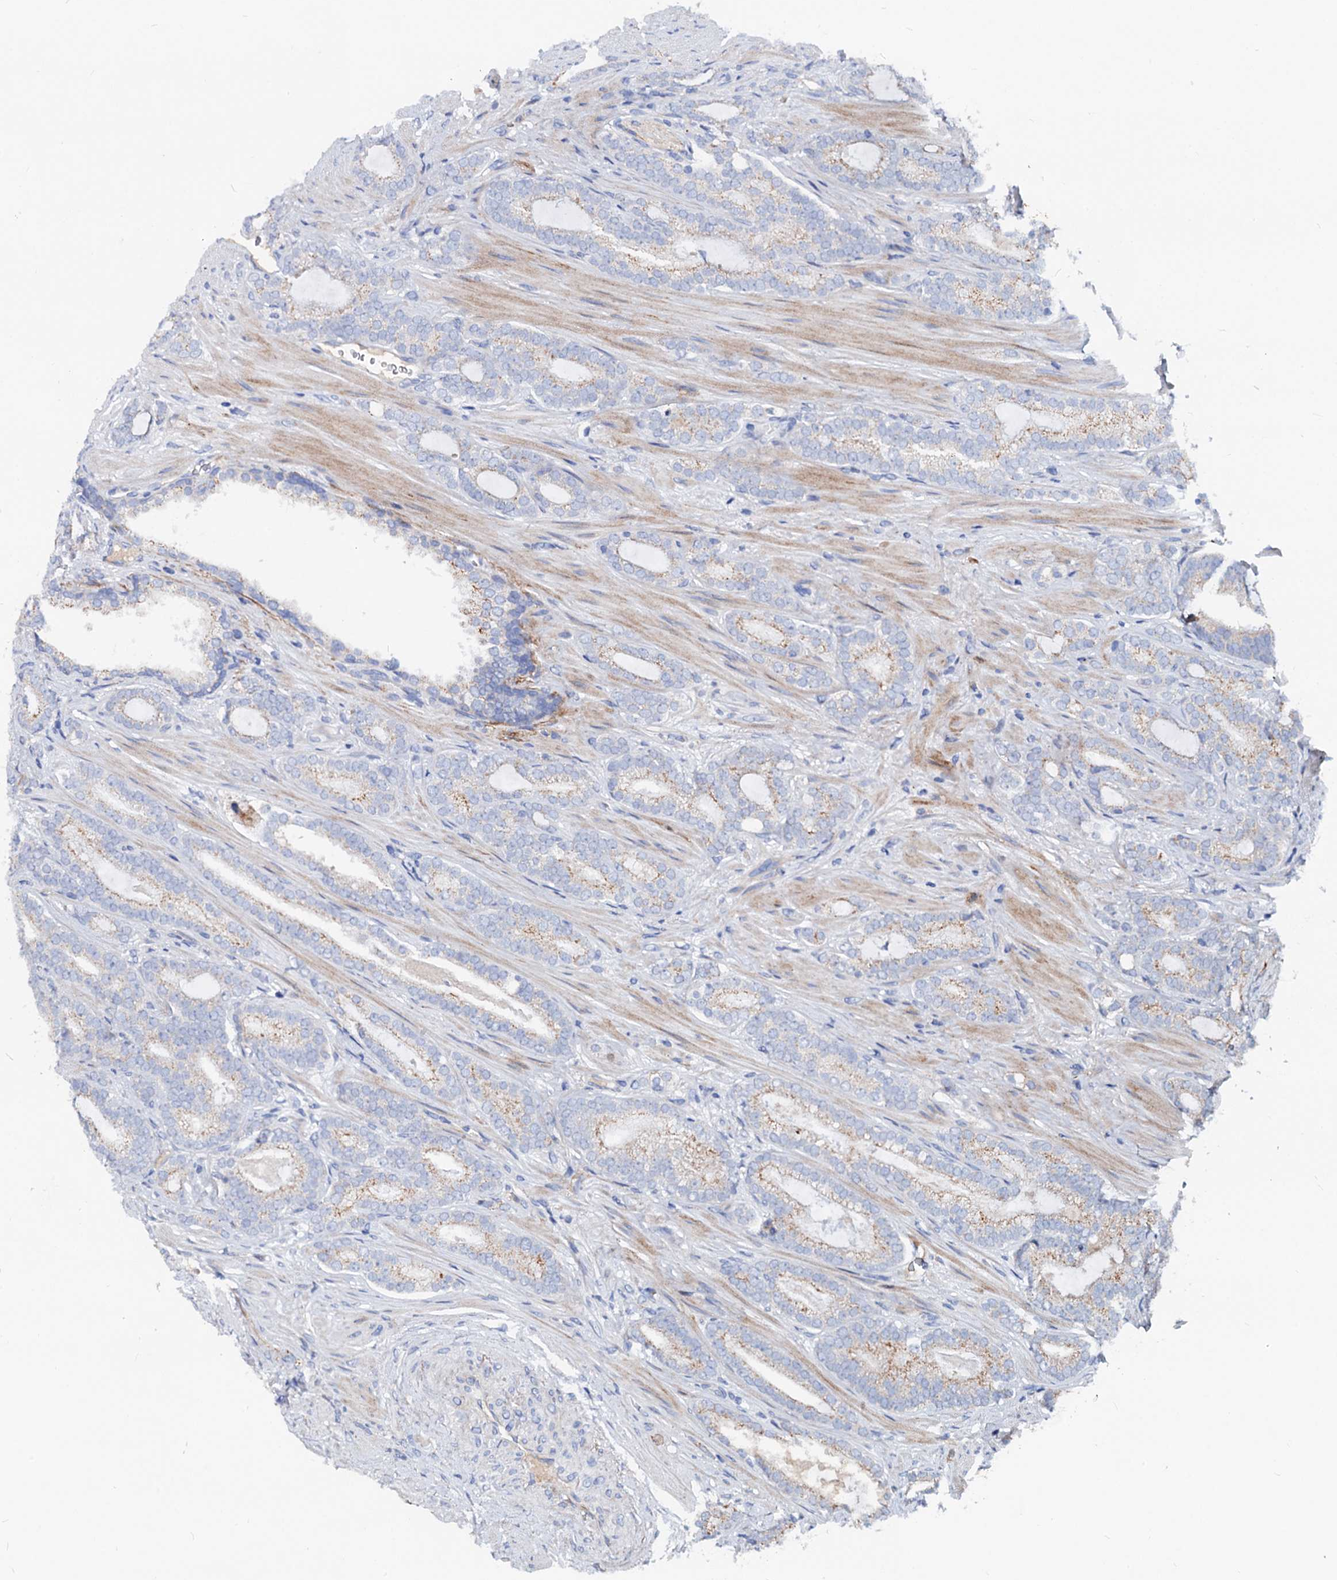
{"staining": {"intensity": "weak", "quantity": "25%-75%", "location": "cytoplasmic/membranous"}, "tissue": "prostate cancer", "cell_type": "Tumor cells", "image_type": "cancer", "snomed": [{"axis": "morphology", "description": "Adenocarcinoma, High grade"}, {"axis": "topography", "description": "Prostate"}], "caption": "This is an image of immunohistochemistry staining of prostate cancer (adenocarcinoma (high-grade)), which shows weak staining in the cytoplasmic/membranous of tumor cells.", "gene": "SLC10A7", "patient": {"sex": "male", "age": 63}}